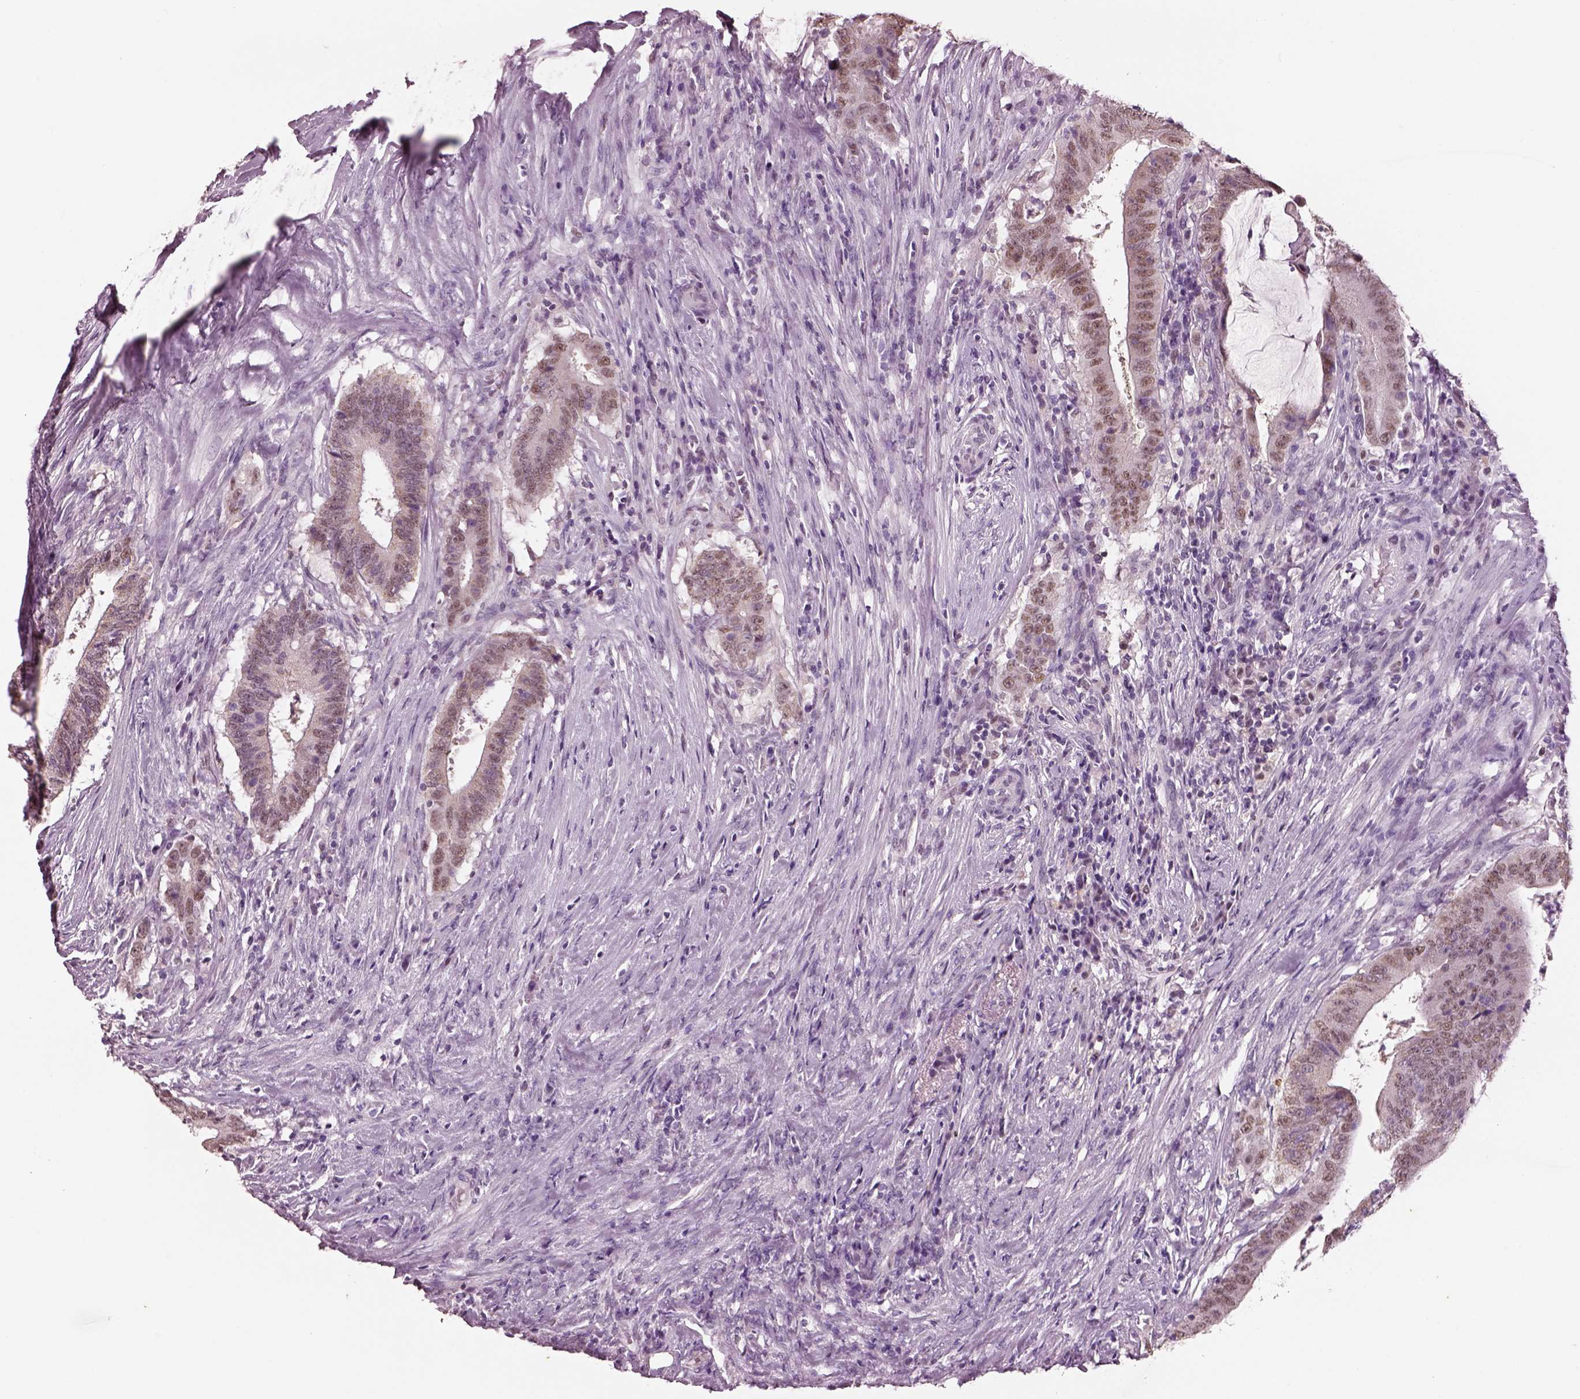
{"staining": {"intensity": "moderate", "quantity": ">75%", "location": "cytoplasmic/membranous,nuclear"}, "tissue": "colorectal cancer", "cell_type": "Tumor cells", "image_type": "cancer", "snomed": [{"axis": "morphology", "description": "Adenocarcinoma, NOS"}, {"axis": "topography", "description": "Colon"}], "caption": "Immunohistochemistry histopathology image of neoplastic tissue: human colorectal cancer stained using IHC demonstrates medium levels of moderate protein expression localized specifically in the cytoplasmic/membranous and nuclear of tumor cells, appearing as a cytoplasmic/membranous and nuclear brown color.", "gene": "ELSPBP1", "patient": {"sex": "female", "age": 43}}